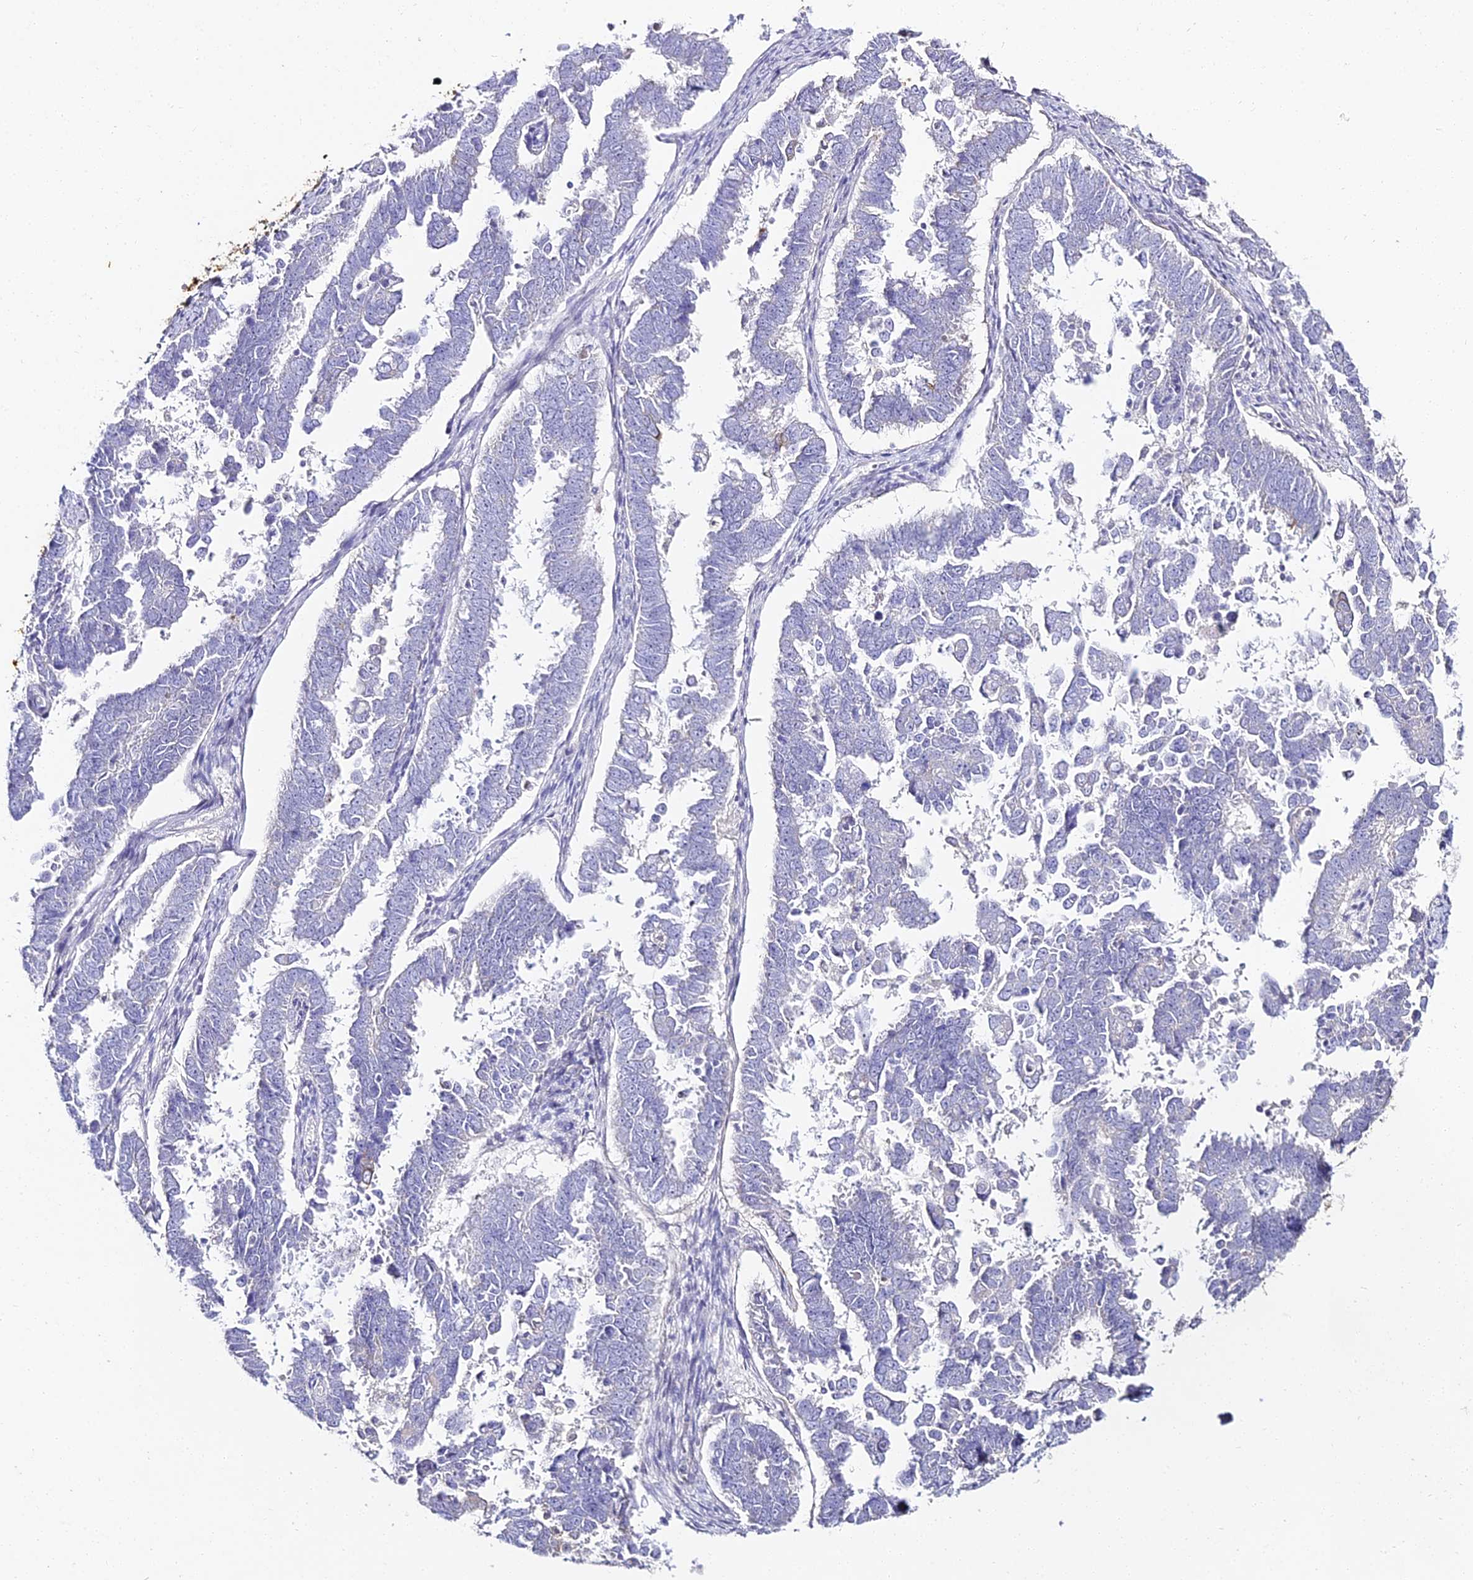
{"staining": {"intensity": "moderate", "quantity": "<25%", "location": "cytoplasmic/membranous"}, "tissue": "endometrial cancer", "cell_type": "Tumor cells", "image_type": "cancer", "snomed": [{"axis": "morphology", "description": "Adenocarcinoma, NOS"}, {"axis": "topography", "description": "Endometrium"}], "caption": "Tumor cells demonstrate low levels of moderate cytoplasmic/membranous staining in about <25% of cells in endometrial cancer (adenocarcinoma).", "gene": "ALPG", "patient": {"sex": "female", "age": 75}}